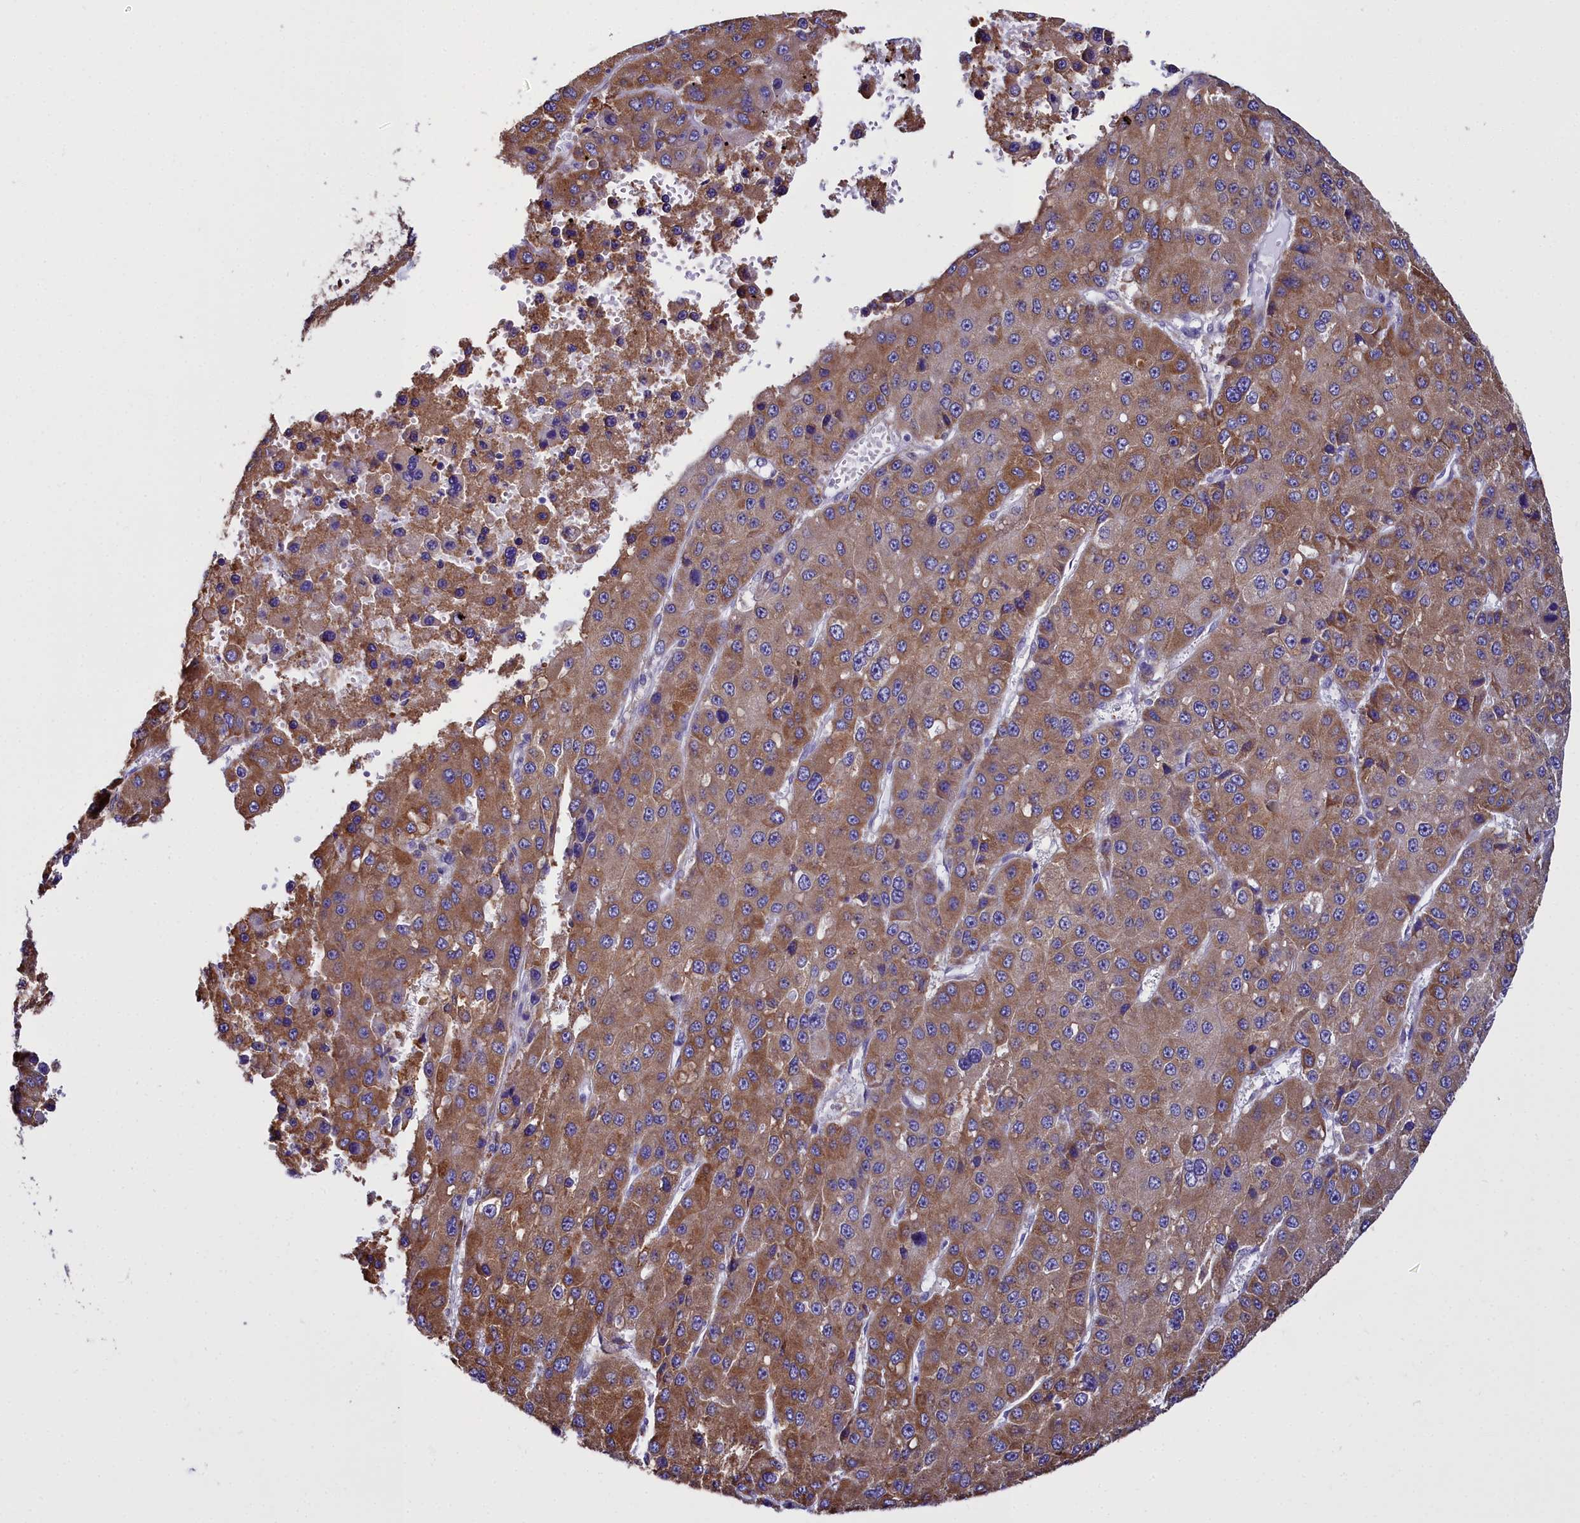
{"staining": {"intensity": "moderate", "quantity": ">75%", "location": "cytoplasmic/membranous"}, "tissue": "liver cancer", "cell_type": "Tumor cells", "image_type": "cancer", "snomed": [{"axis": "morphology", "description": "Carcinoma, Hepatocellular, NOS"}, {"axis": "topography", "description": "Liver"}], "caption": "Protein expression analysis of human liver cancer reveals moderate cytoplasmic/membranous staining in approximately >75% of tumor cells. The staining was performed using DAB, with brown indicating positive protein expression. Nuclei are stained blue with hematoxylin.", "gene": "TXNDC5", "patient": {"sex": "female", "age": 73}}